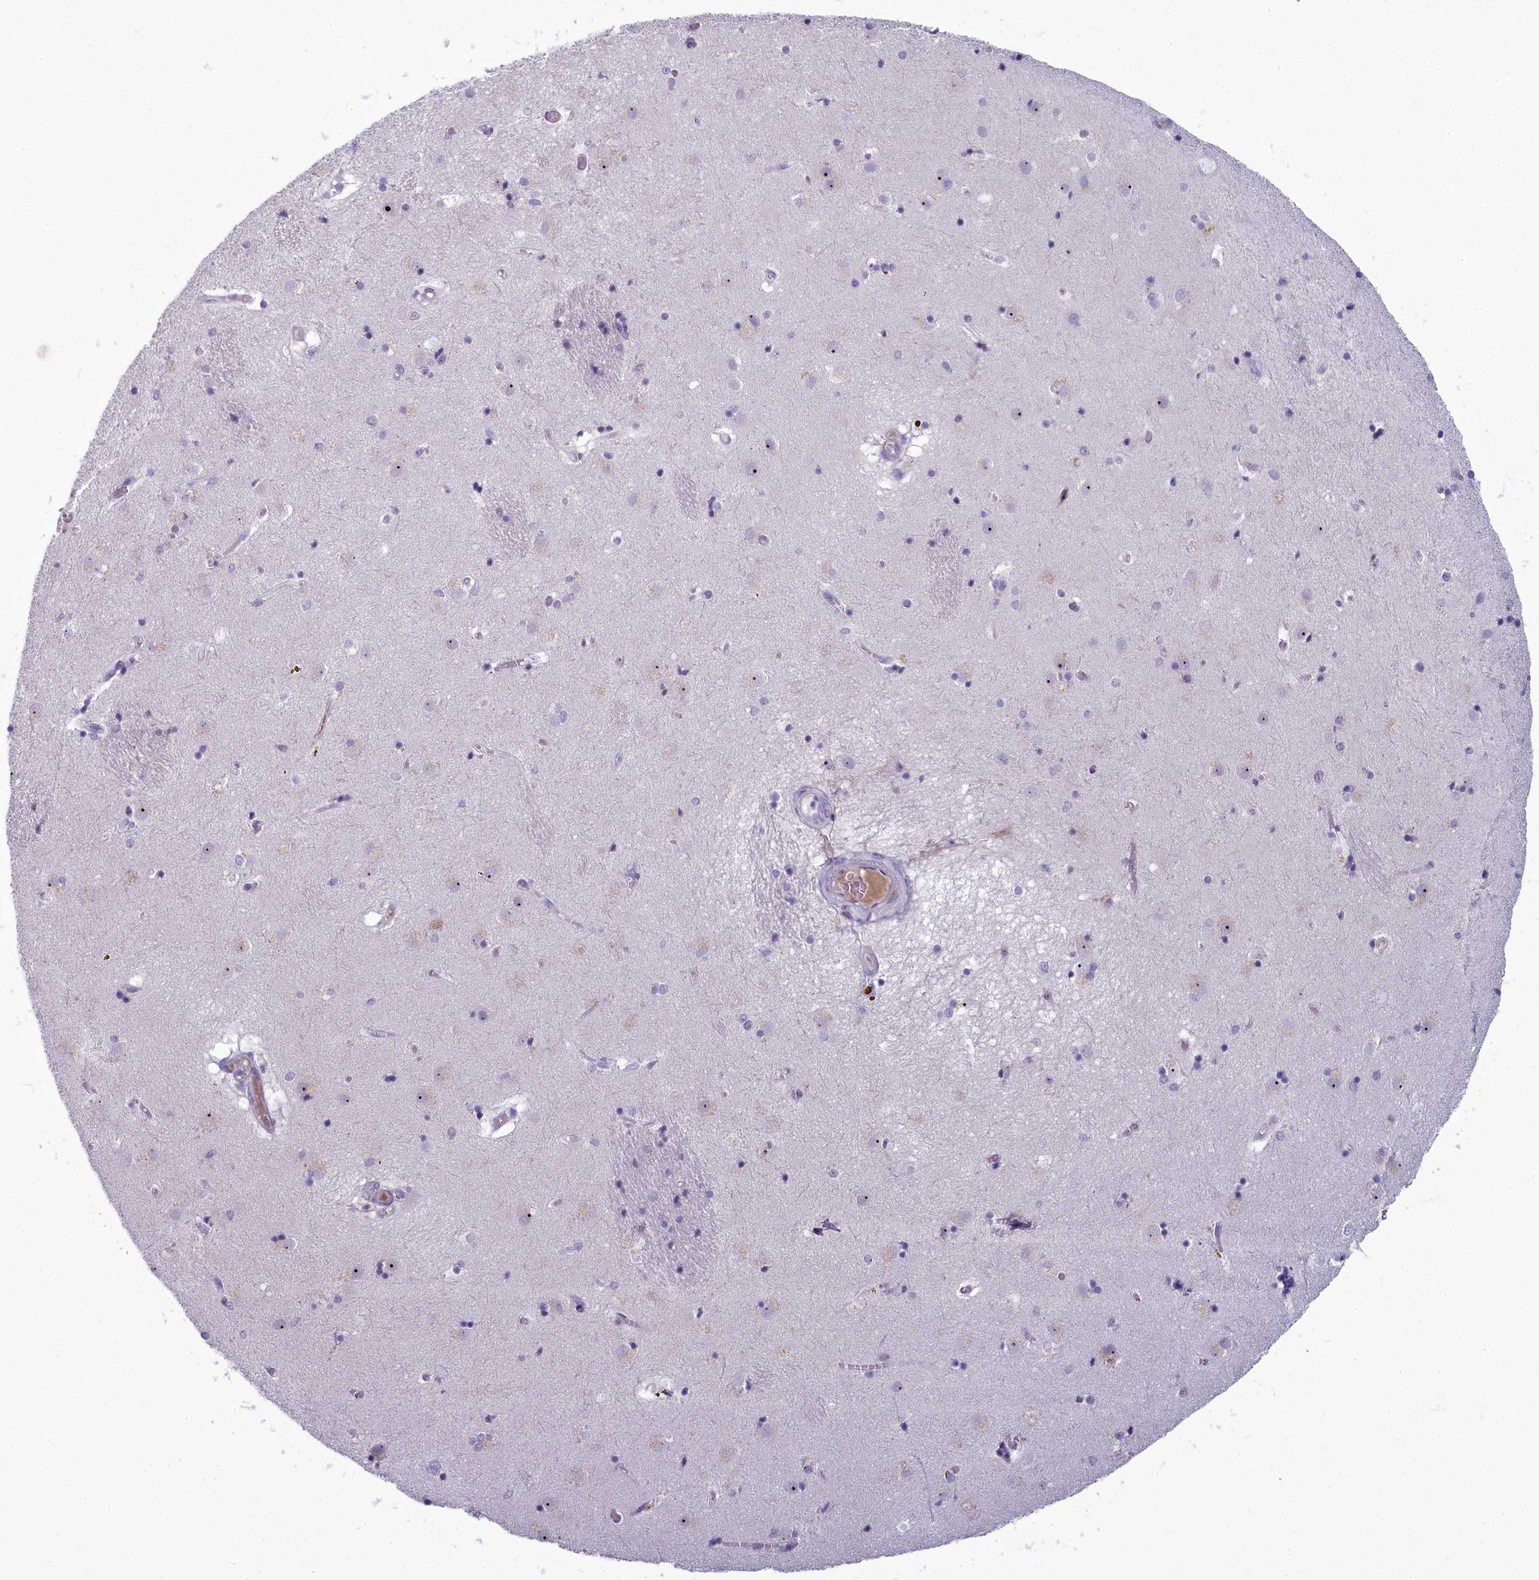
{"staining": {"intensity": "negative", "quantity": "none", "location": "none"}, "tissue": "caudate", "cell_type": "Glial cells", "image_type": "normal", "snomed": [{"axis": "morphology", "description": "Normal tissue, NOS"}, {"axis": "topography", "description": "Lateral ventricle wall"}], "caption": "Photomicrograph shows no significant protein staining in glial cells of unremarkable caudate. The staining was performed using DAB to visualize the protein expression in brown, while the nuclei were stained in blue with hematoxylin (Magnification: 20x).", "gene": "INSYN2A", "patient": {"sex": "male", "age": 70}}